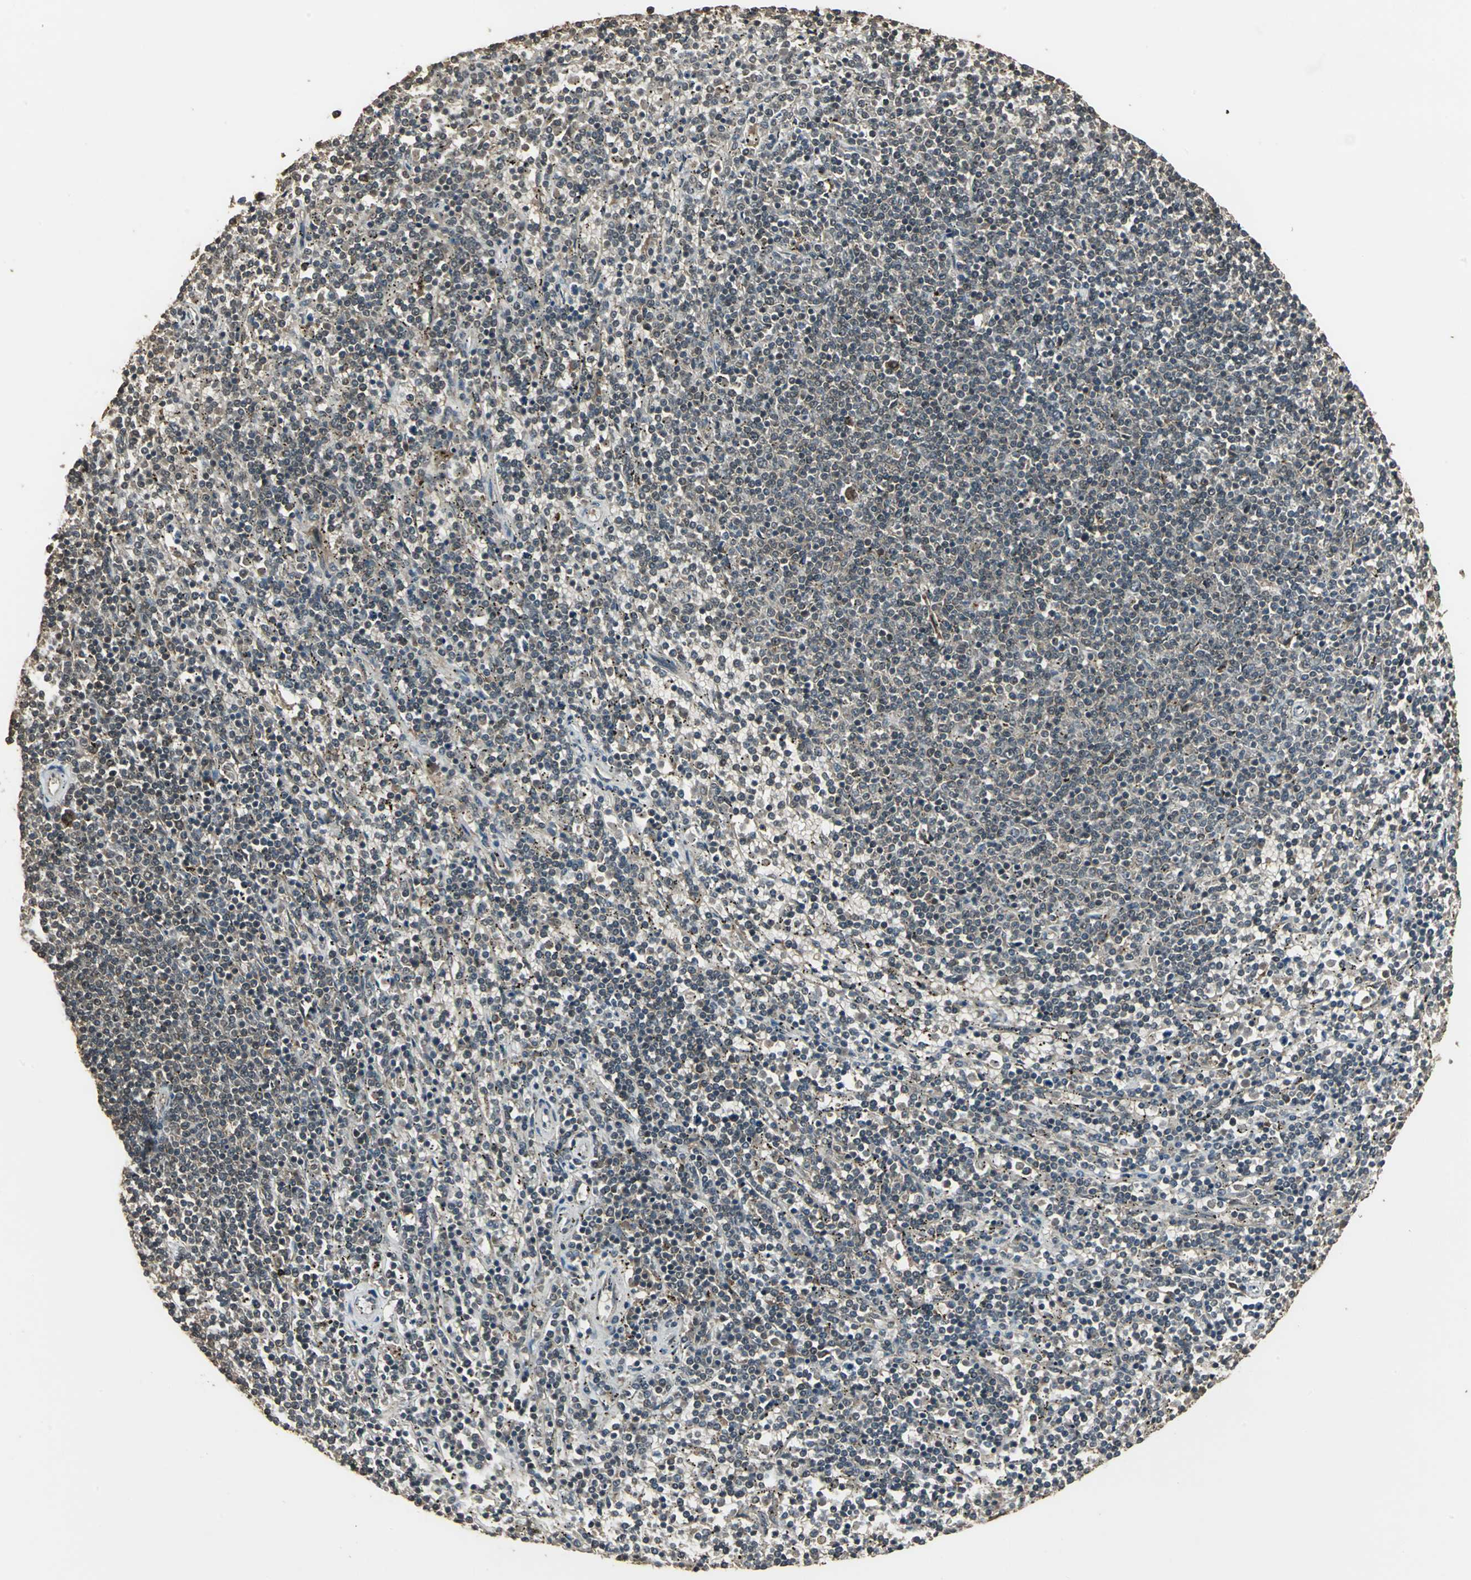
{"staining": {"intensity": "weak", "quantity": "25%-75%", "location": "cytoplasmic/membranous"}, "tissue": "lymphoma", "cell_type": "Tumor cells", "image_type": "cancer", "snomed": [{"axis": "morphology", "description": "Malignant lymphoma, non-Hodgkin's type, Low grade"}, {"axis": "topography", "description": "Spleen"}], "caption": "Tumor cells display low levels of weak cytoplasmic/membranous staining in approximately 25%-75% of cells in human lymphoma.", "gene": "UCHL5", "patient": {"sex": "female", "age": 50}}